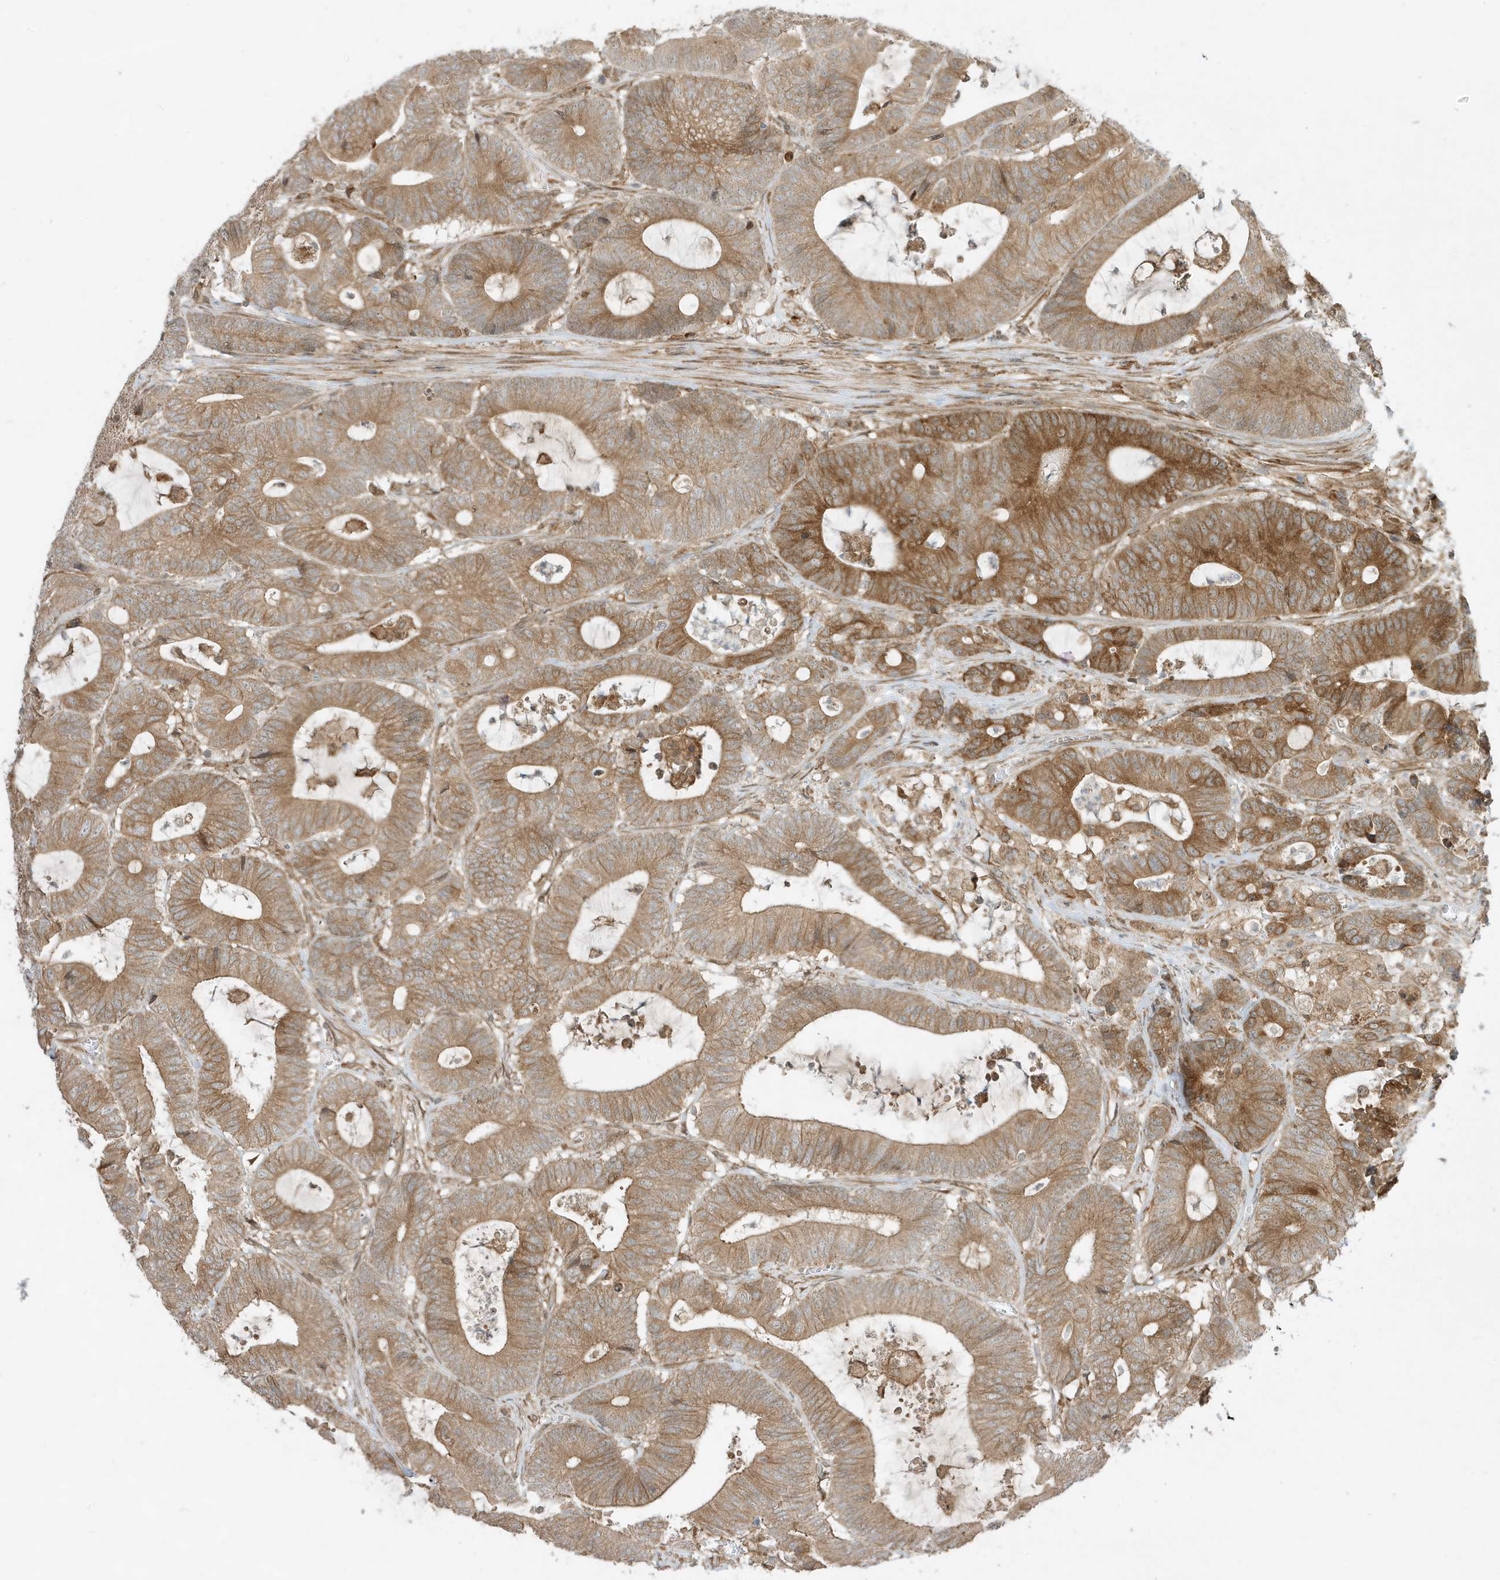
{"staining": {"intensity": "moderate", "quantity": ">75%", "location": "cytoplasmic/membranous"}, "tissue": "colorectal cancer", "cell_type": "Tumor cells", "image_type": "cancer", "snomed": [{"axis": "morphology", "description": "Adenocarcinoma, NOS"}, {"axis": "topography", "description": "Colon"}], "caption": "Moderate cytoplasmic/membranous positivity for a protein is present in about >75% of tumor cells of adenocarcinoma (colorectal) using immunohistochemistry (IHC).", "gene": "SCARF2", "patient": {"sex": "female", "age": 84}}